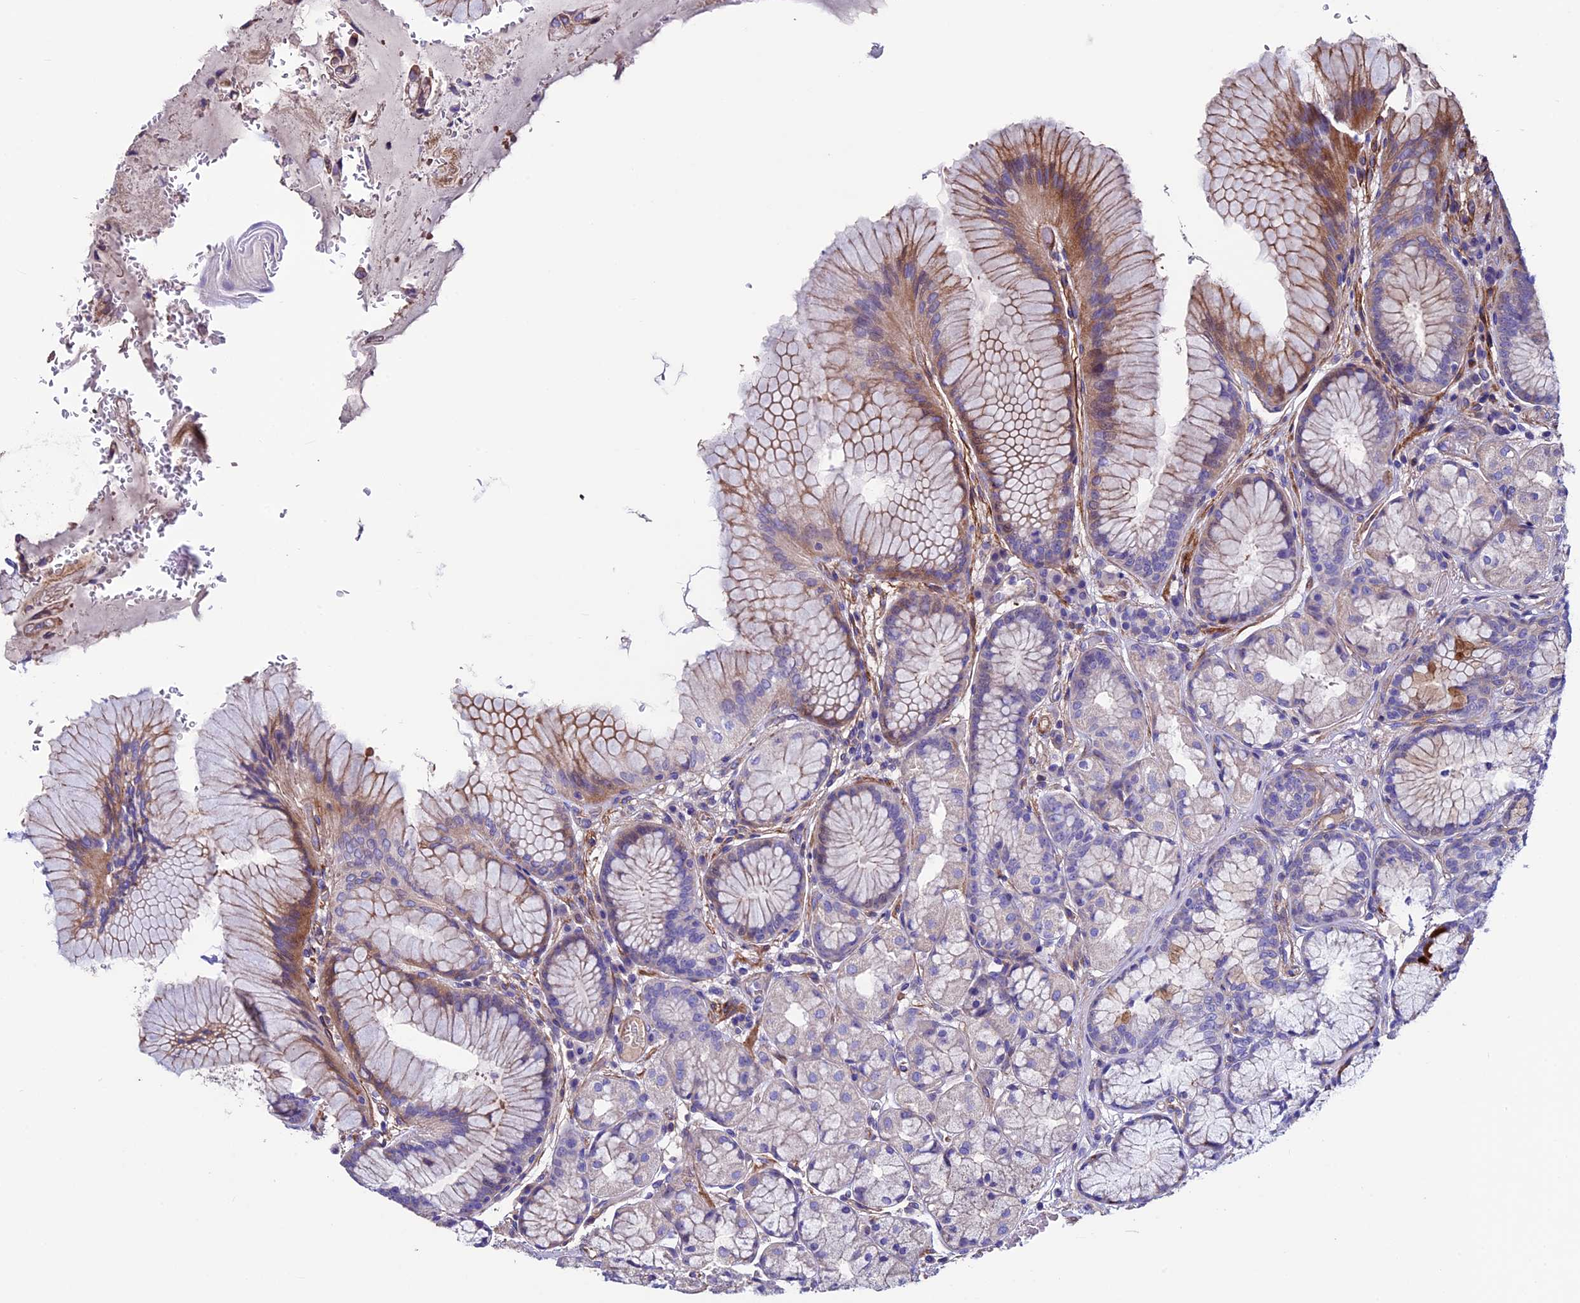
{"staining": {"intensity": "moderate", "quantity": "<25%", "location": "cytoplasmic/membranous"}, "tissue": "stomach", "cell_type": "Glandular cells", "image_type": "normal", "snomed": [{"axis": "morphology", "description": "Normal tissue, NOS"}, {"axis": "topography", "description": "Stomach"}], "caption": "Brown immunohistochemical staining in normal human stomach shows moderate cytoplasmic/membranous positivity in approximately <25% of glandular cells. (Brightfield microscopy of DAB IHC at high magnification).", "gene": "EVA1B", "patient": {"sex": "male", "age": 63}}